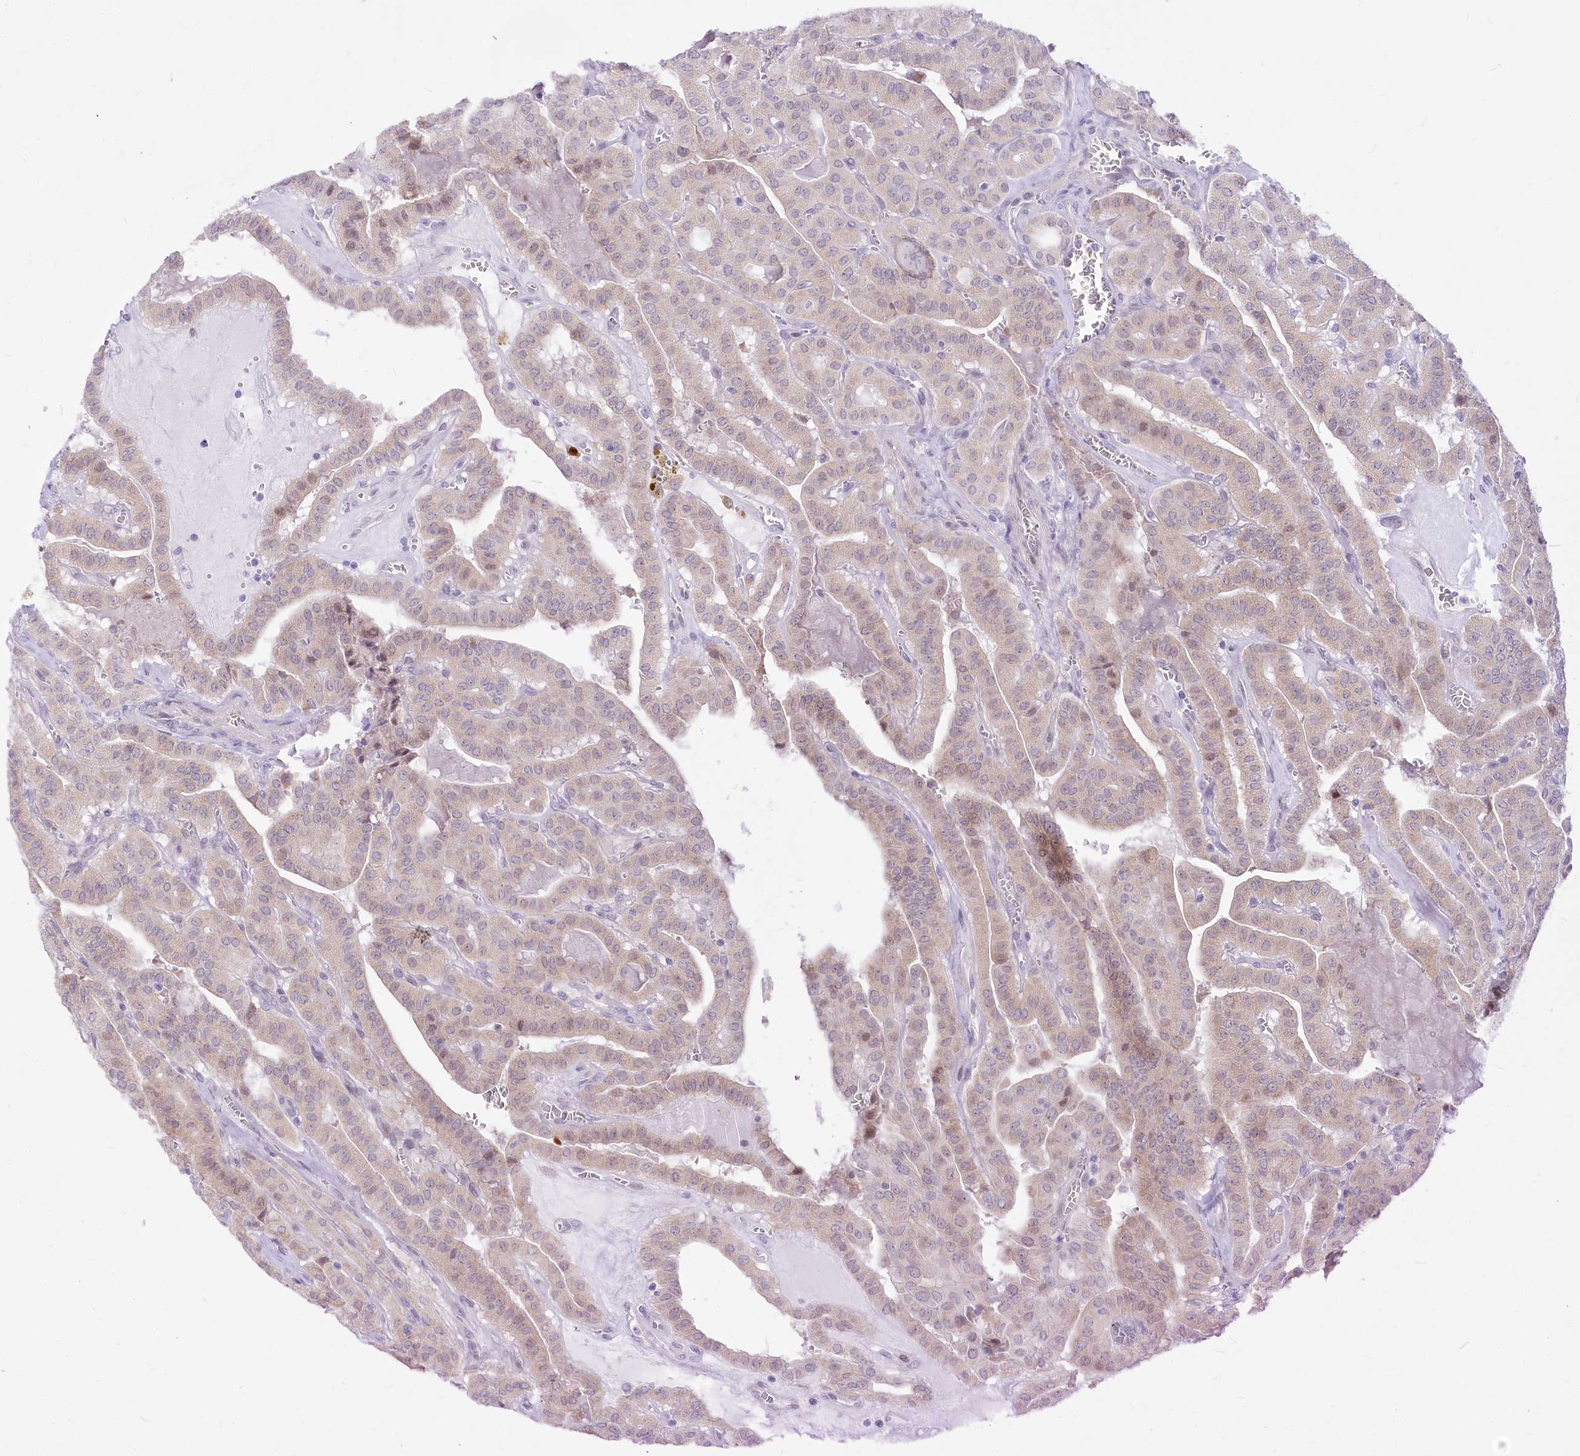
{"staining": {"intensity": "negative", "quantity": "none", "location": "none"}, "tissue": "thyroid cancer", "cell_type": "Tumor cells", "image_type": "cancer", "snomed": [{"axis": "morphology", "description": "Papillary adenocarcinoma, NOS"}, {"axis": "topography", "description": "Thyroid gland"}], "caption": "Immunohistochemistry (IHC) micrograph of human thyroid papillary adenocarcinoma stained for a protein (brown), which shows no positivity in tumor cells.", "gene": "BEND7", "patient": {"sex": "male", "age": 52}}